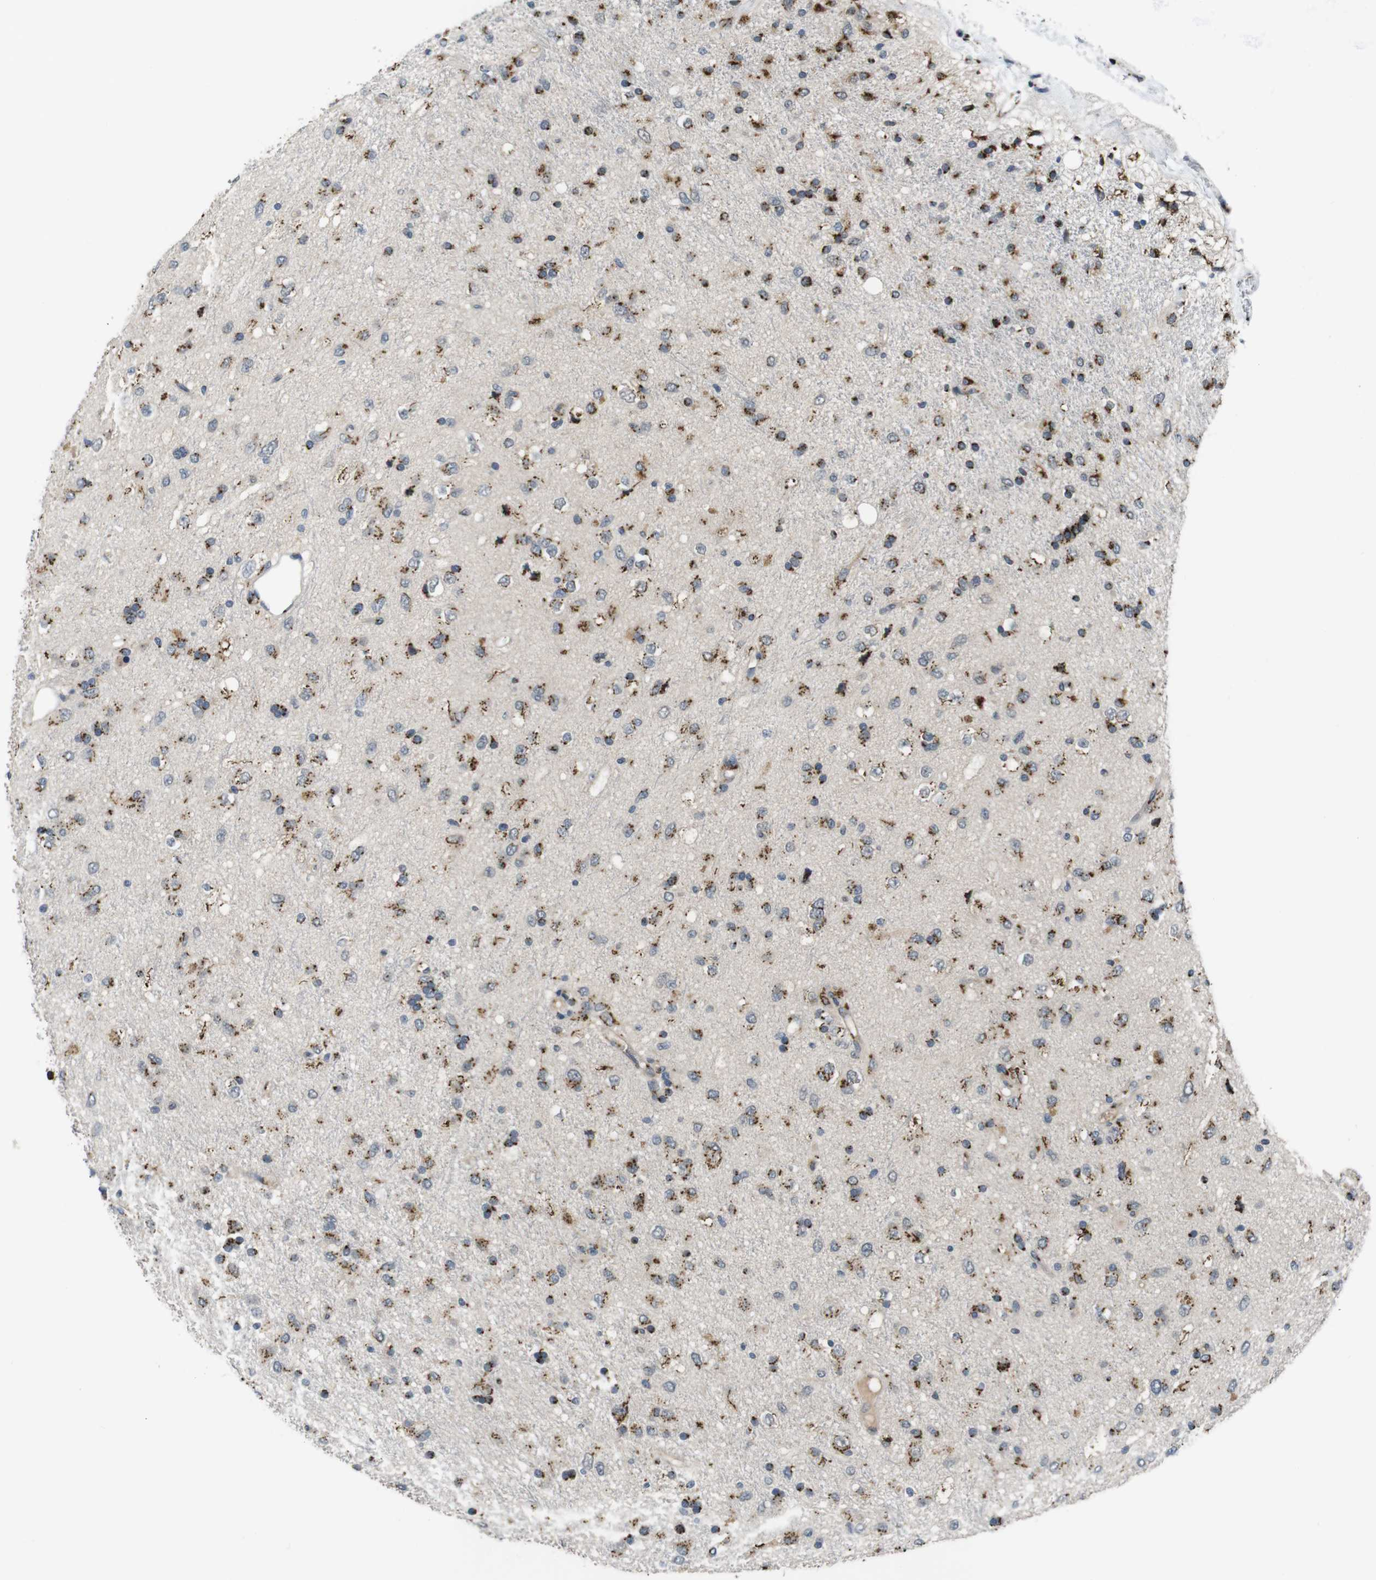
{"staining": {"intensity": "moderate", "quantity": ">75%", "location": "cytoplasmic/membranous"}, "tissue": "glioma", "cell_type": "Tumor cells", "image_type": "cancer", "snomed": [{"axis": "morphology", "description": "Glioma, malignant, Low grade"}, {"axis": "topography", "description": "Brain"}], "caption": "Human malignant glioma (low-grade) stained with a protein marker exhibits moderate staining in tumor cells.", "gene": "ZFPL1", "patient": {"sex": "male", "age": 77}}